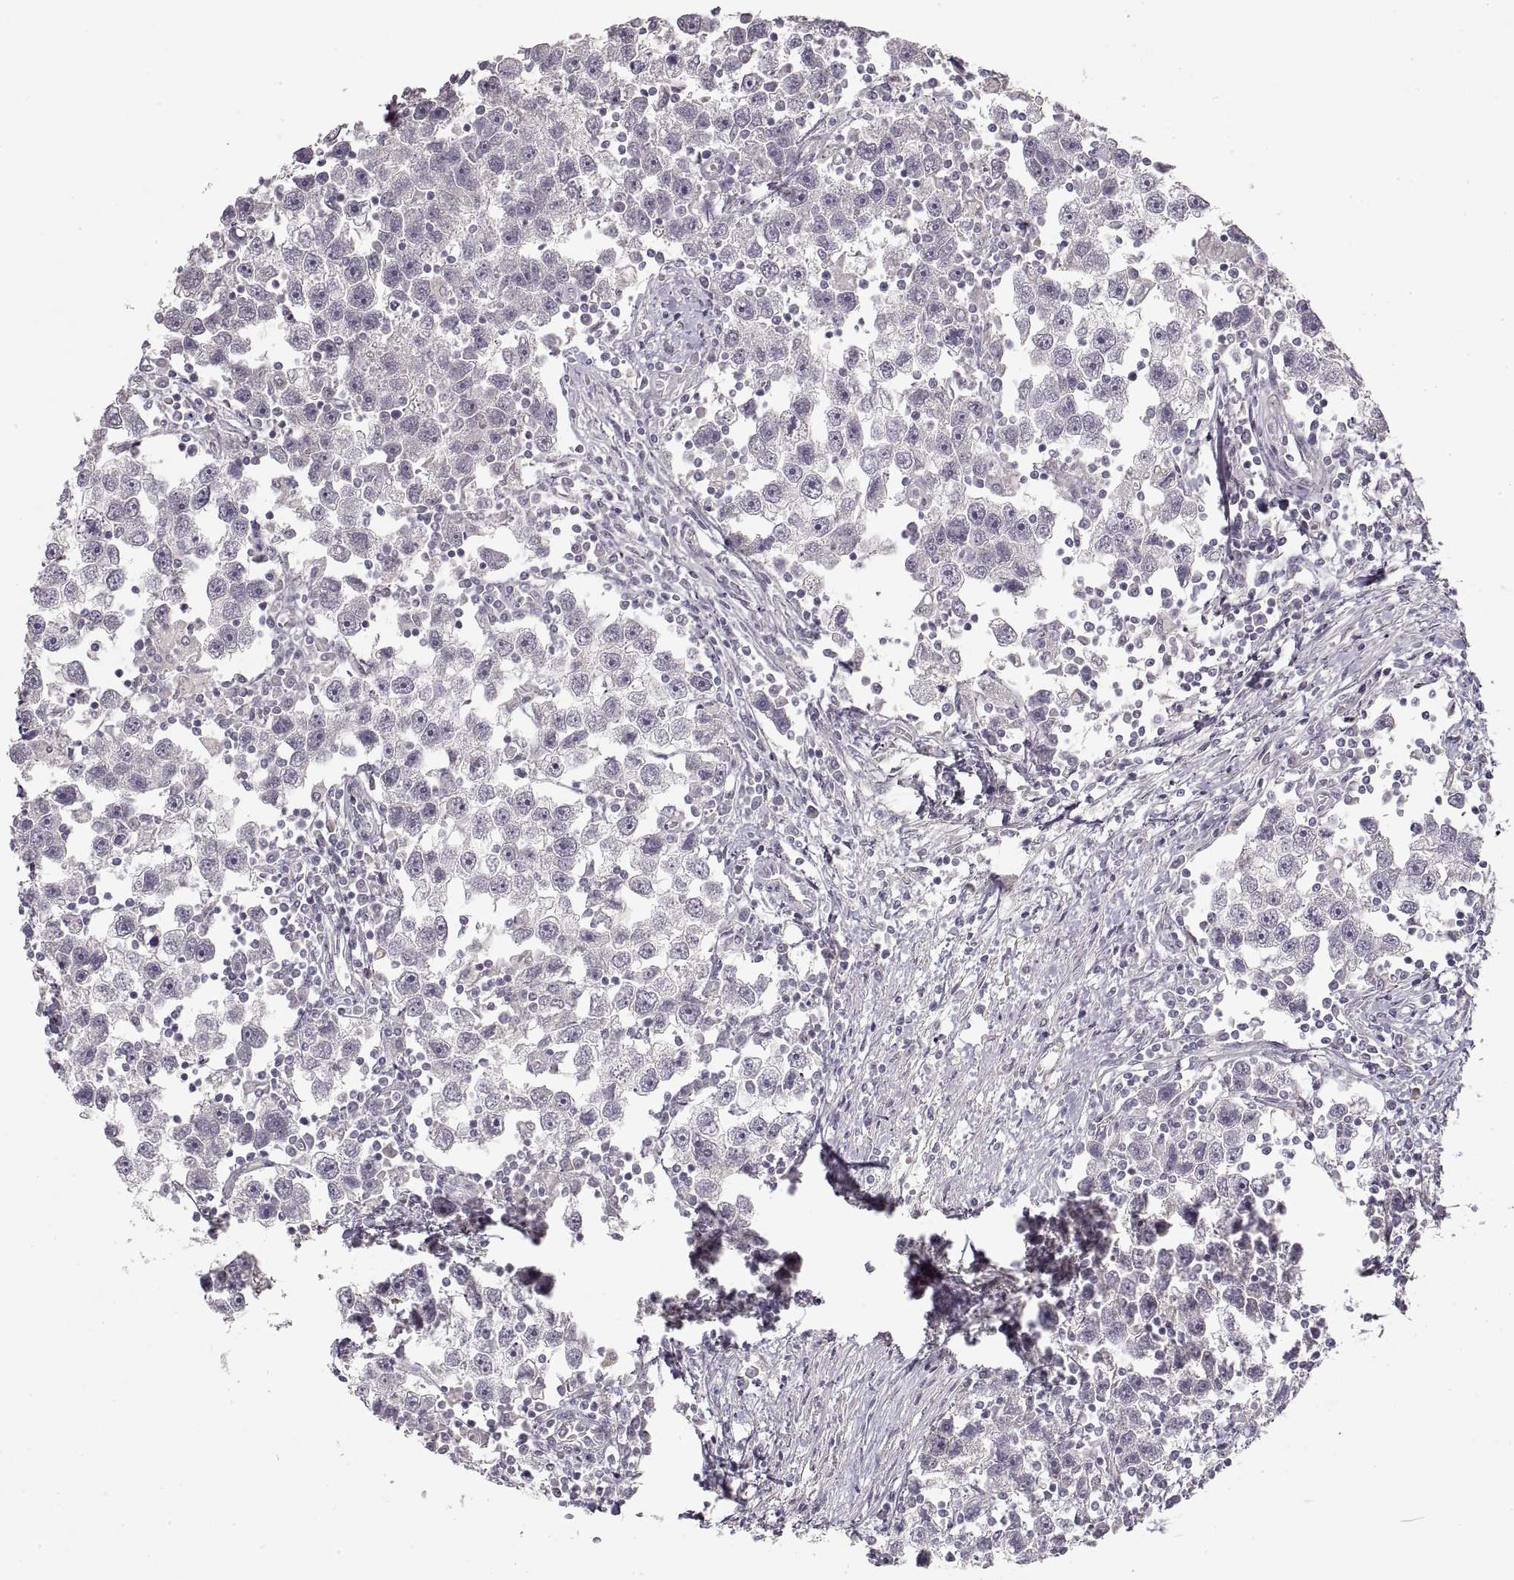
{"staining": {"intensity": "negative", "quantity": "none", "location": "none"}, "tissue": "testis cancer", "cell_type": "Tumor cells", "image_type": "cancer", "snomed": [{"axis": "morphology", "description": "Seminoma, NOS"}, {"axis": "topography", "description": "Testis"}], "caption": "A micrograph of testis seminoma stained for a protein displays no brown staining in tumor cells.", "gene": "LAMC2", "patient": {"sex": "male", "age": 30}}